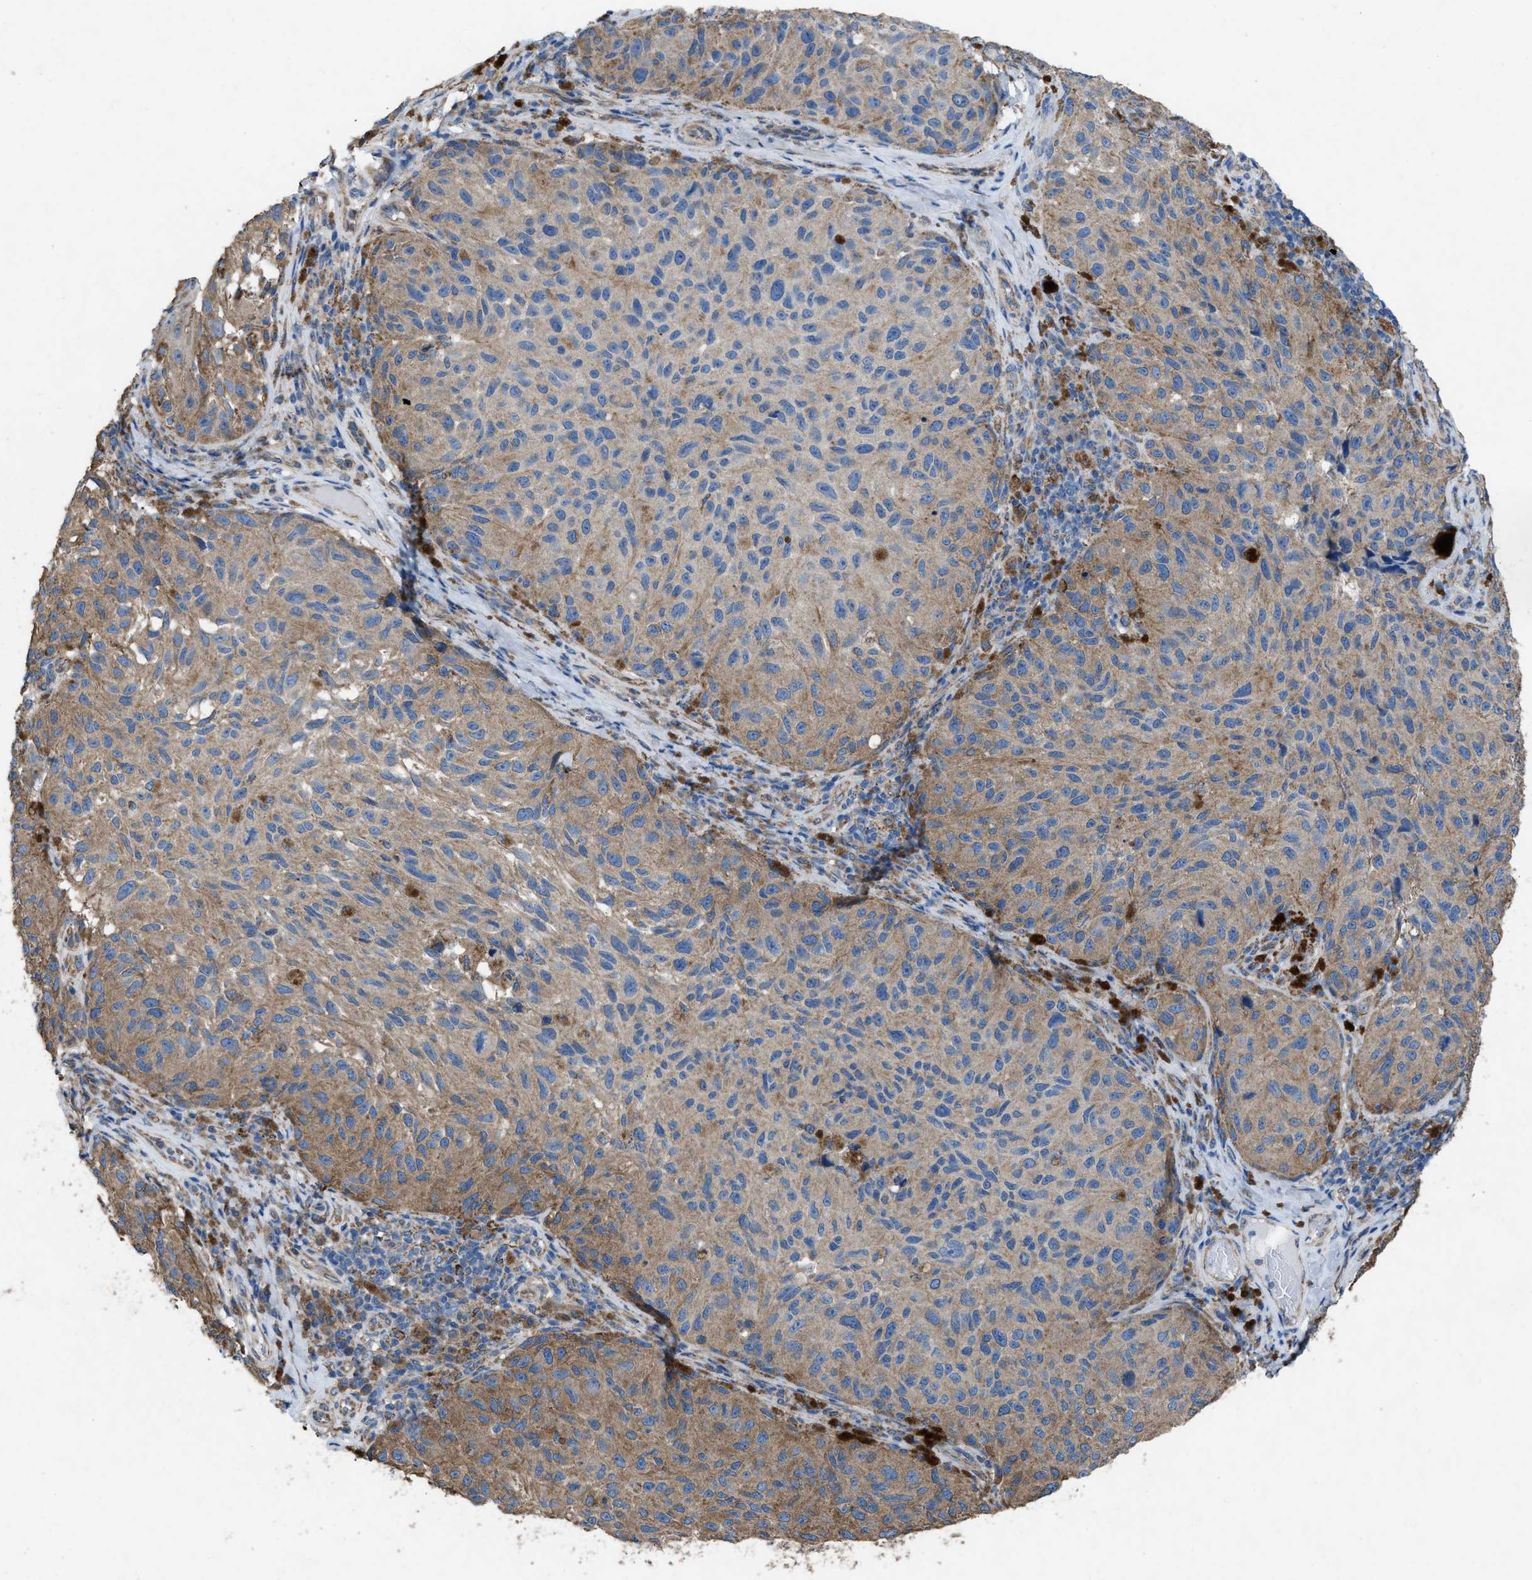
{"staining": {"intensity": "moderate", "quantity": ">75%", "location": "cytoplasmic/membranous"}, "tissue": "melanoma", "cell_type": "Tumor cells", "image_type": "cancer", "snomed": [{"axis": "morphology", "description": "Malignant melanoma, NOS"}, {"axis": "topography", "description": "Skin"}], "caption": "Moderate cytoplasmic/membranous staining for a protein is appreciated in about >75% of tumor cells of melanoma using immunohistochemistry.", "gene": "DOLPP1", "patient": {"sex": "female", "age": 73}}